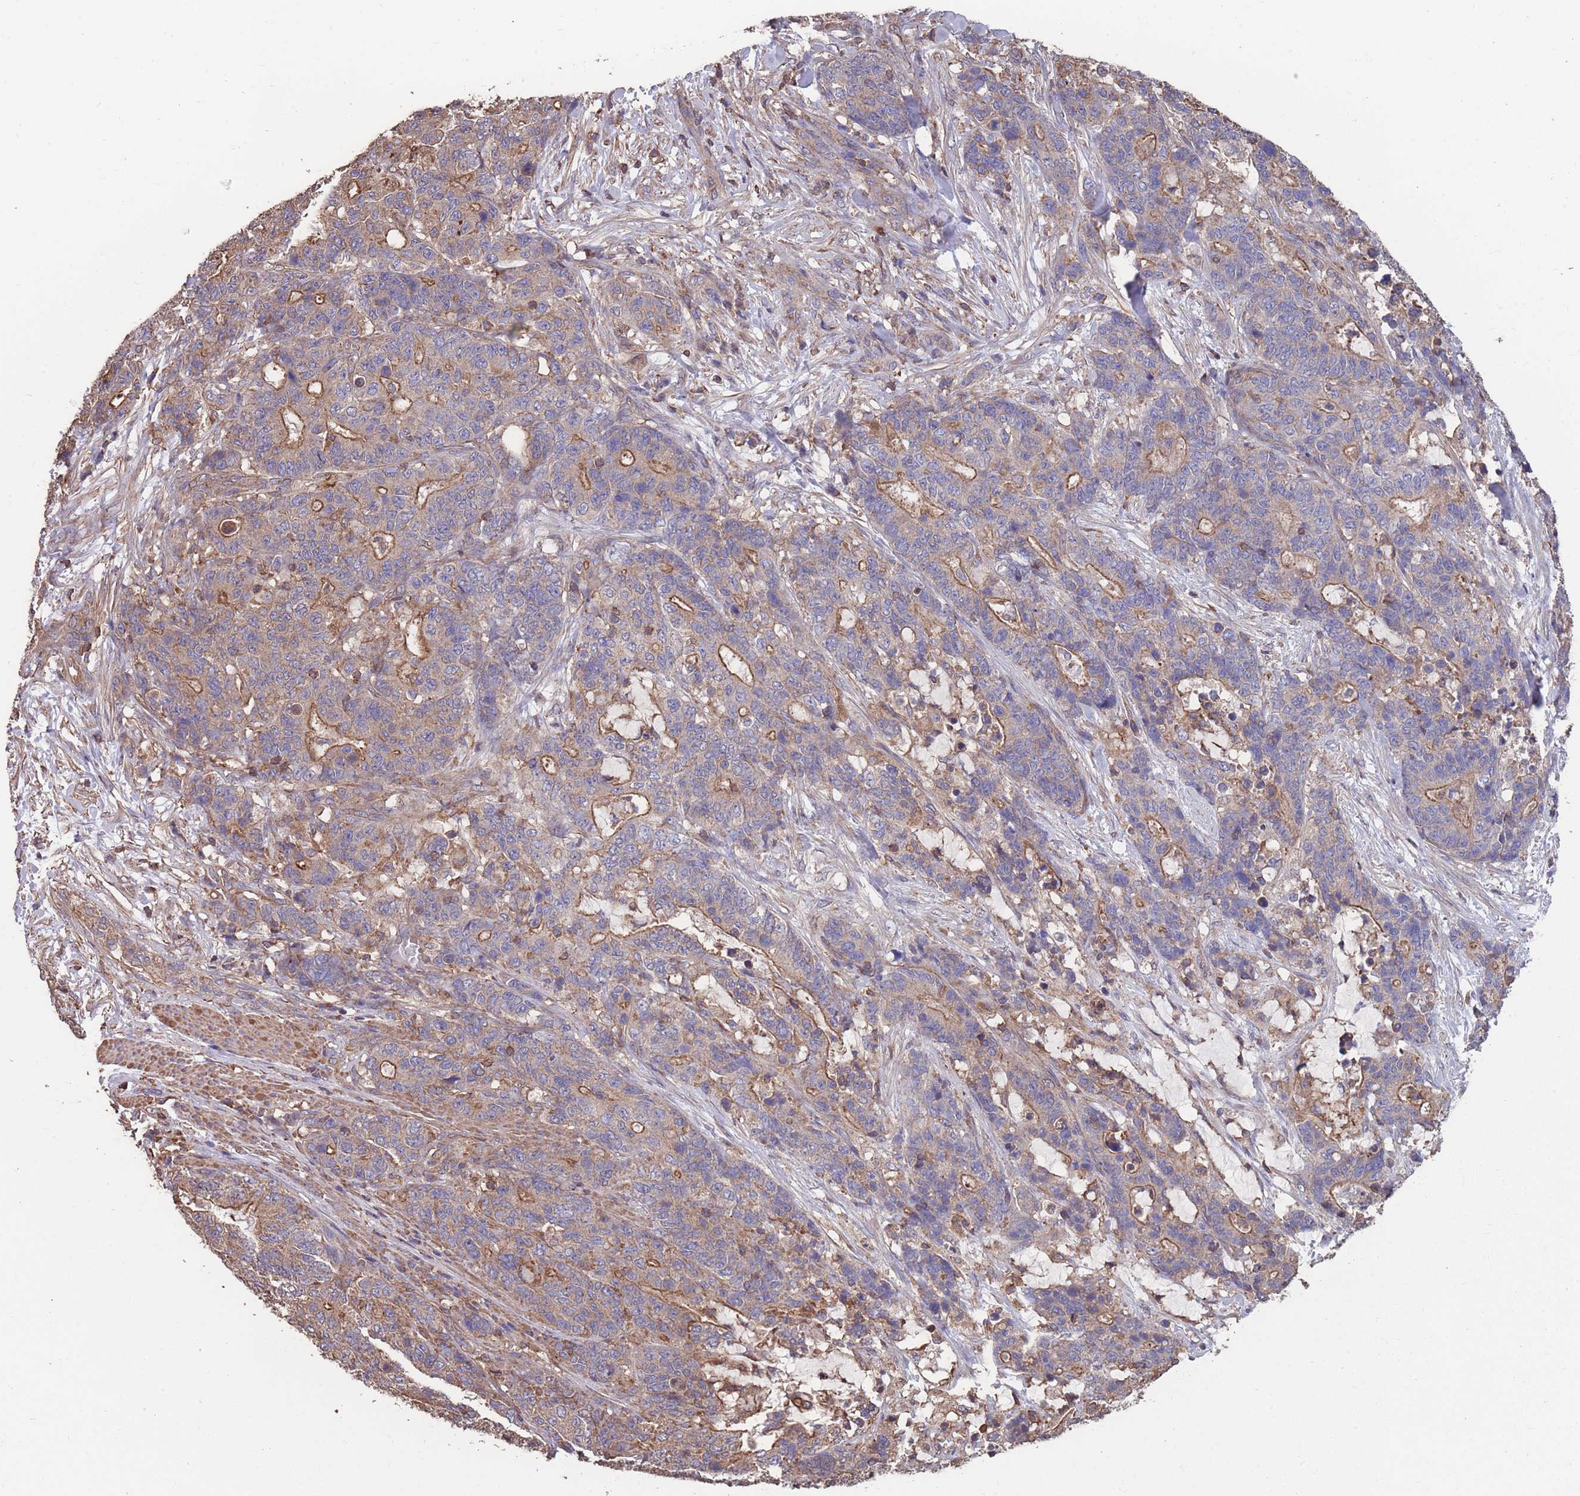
{"staining": {"intensity": "moderate", "quantity": "<25%", "location": "cytoplasmic/membranous"}, "tissue": "stomach cancer", "cell_type": "Tumor cells", "image_type": "cancer", "snomed": [{"axis": "morphology", "description": "Normal tissue, NOS"}, {"axis": "morphology", "description": "Adenocarcinoma, NOS"}, {"axis": "topography", "description": "Stomach"}], "caption": "The histopathology image reveals immunohistochemical staining of stomach adenocarcinoma. There is moderate cytoplasmic/membranous positivity is seen in approximately <25% of tumor cells.", "gene": "NUDT21", "patient": {"sex": "female", "age": 64}}